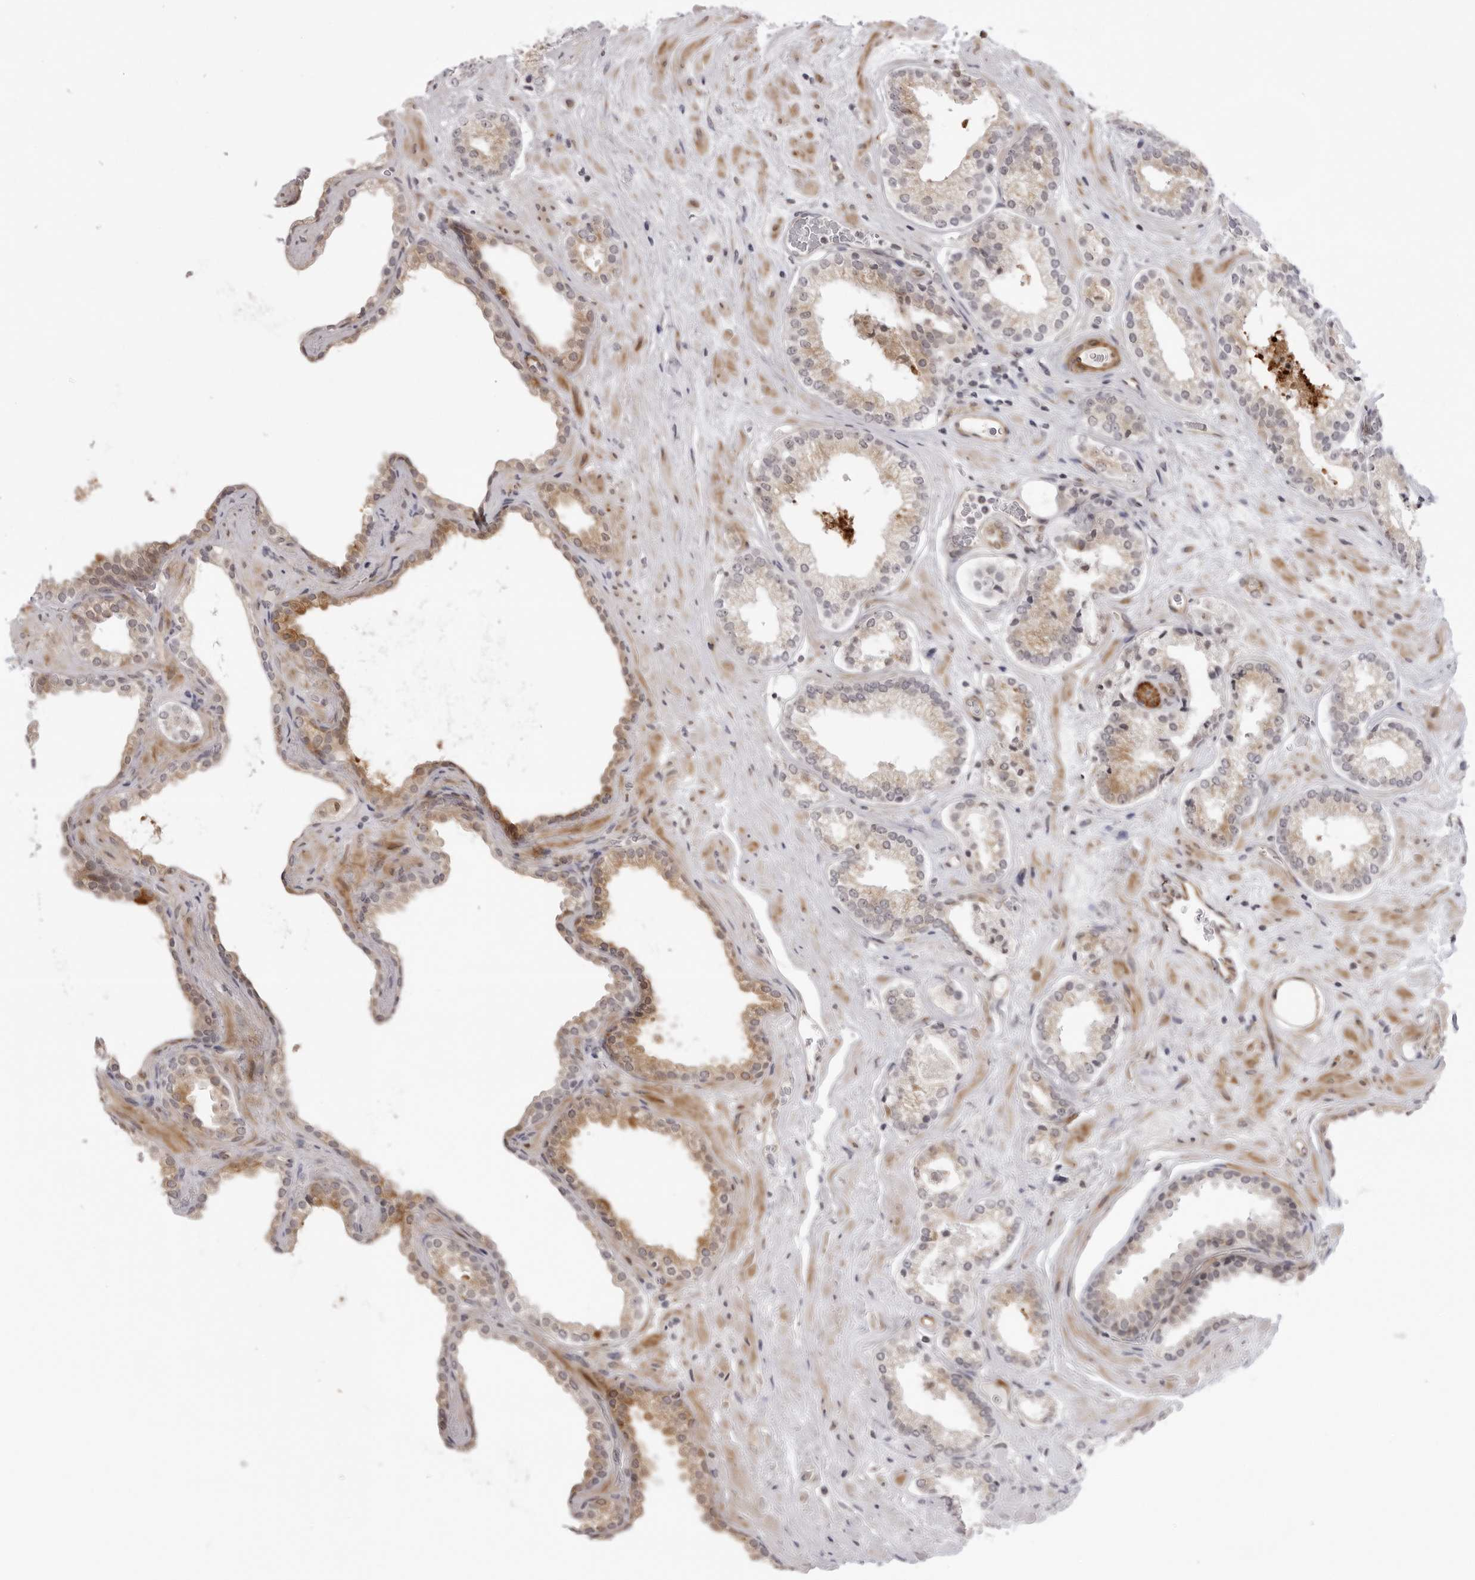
{"staining": {"intensity": "weak", "quantity": "25%-75%", "location": "cytoplasmic/membranous"}, "tissue": "prostate cancer", "cell_type": "Tumor cells", "image_type": "cancer", "snomed": [{"axis": "morphology", "description": "Adenocarcinoma, Low grade"}, {"axis": "topography", "description": "Prostate"}], "caption": "Tumor cells exhibit weak cytoplasmic/membranous positivity in about 25%-75% of cells in low-grade adenocarcinoma (prostate).", "gene": "SUGCT", "patient": {"sex": "male", "age": 62}}